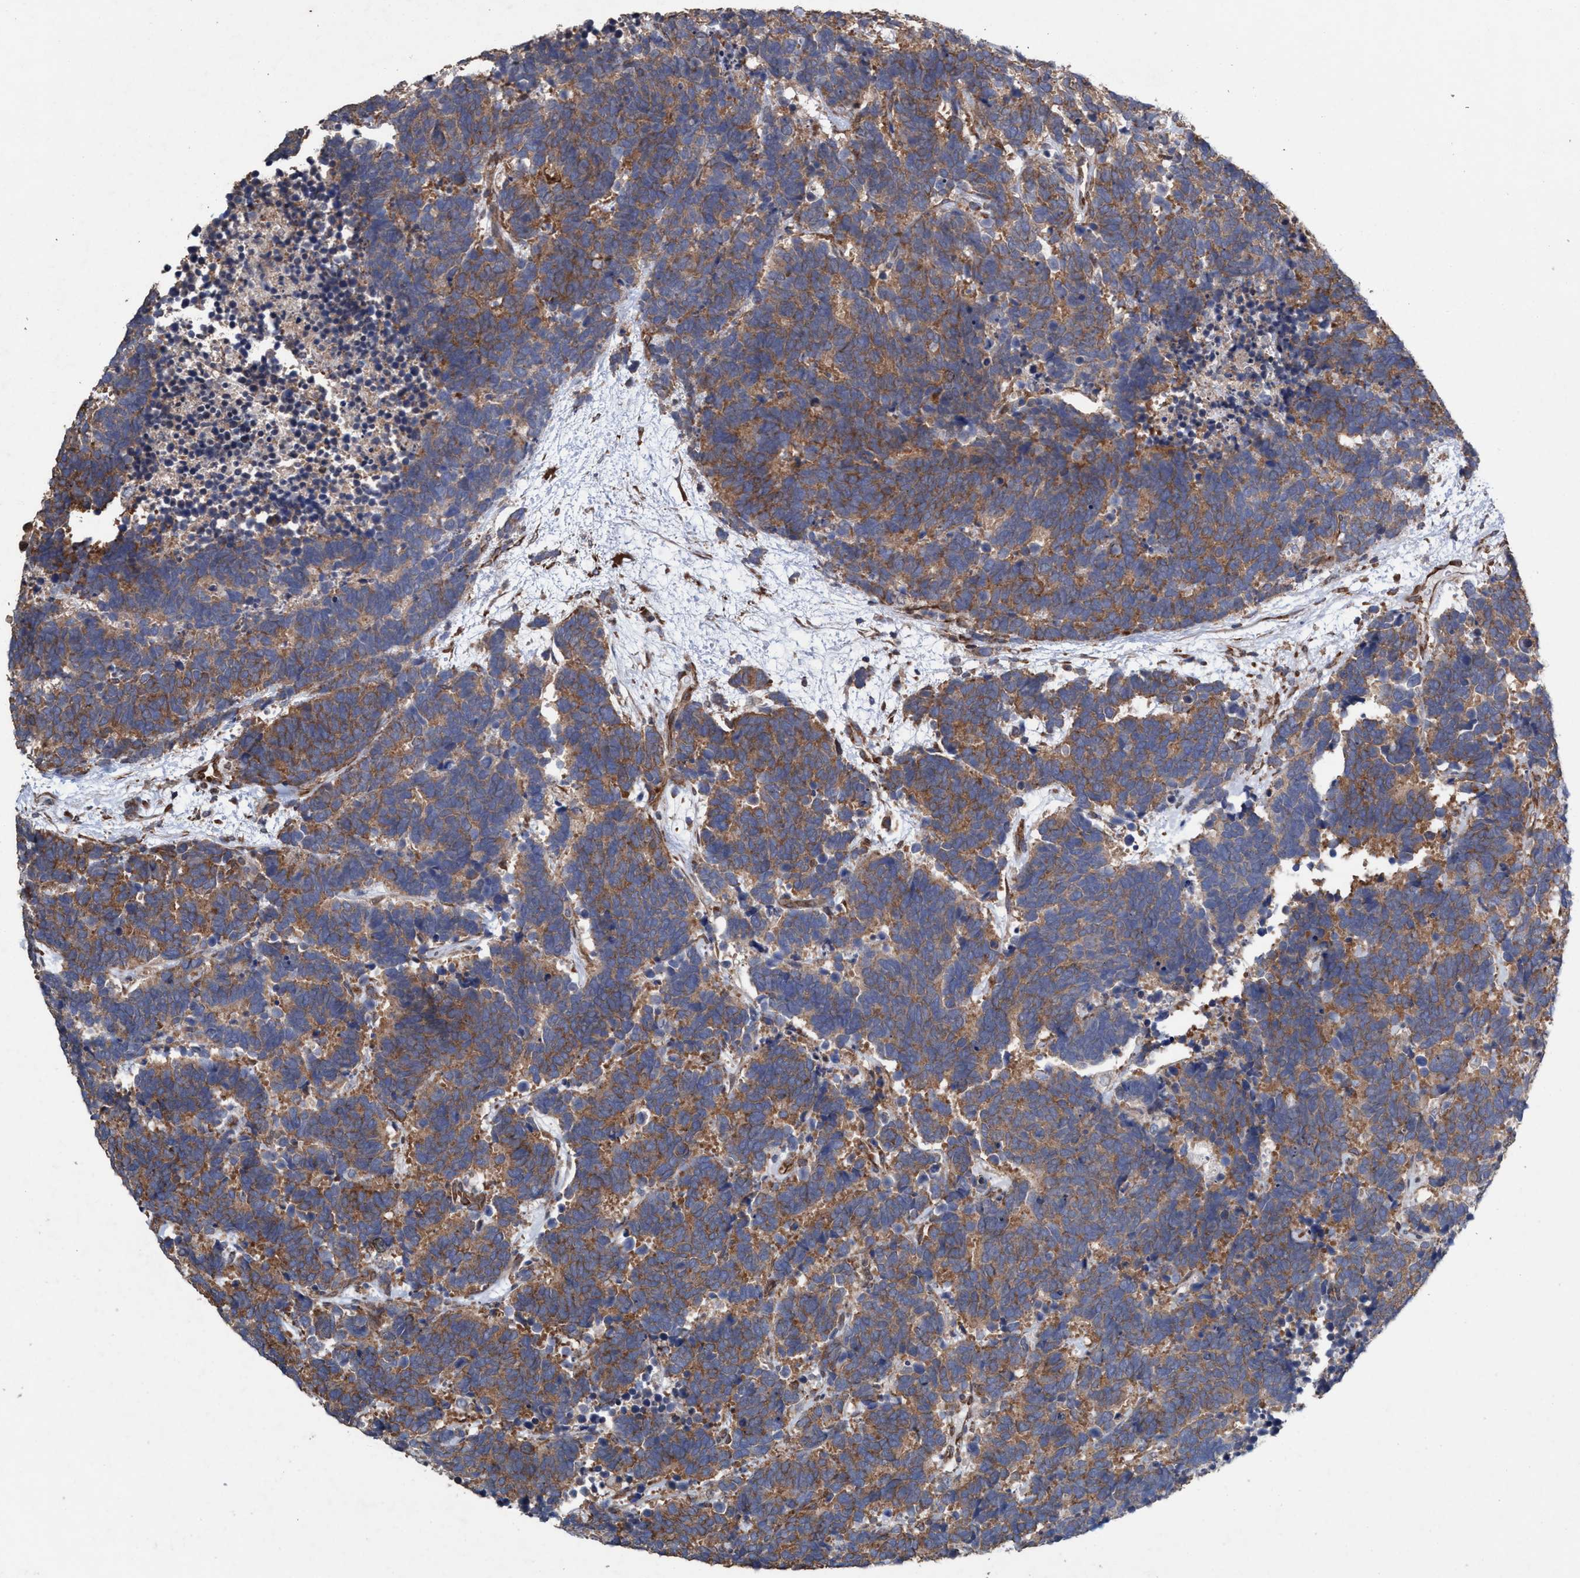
{"staining": {"intensity": "moderate", "quantity": ">75%", "location": "cytoplasmic/membranous"}, "tissue": "carcinoid", "cell_type": "Tumor cells", "image_type": "cancer", "snomed": [{"axis": "morphology", "description": "Carcinoma, NOS"}, {"axis": "morphology", "description": "Carcinoid, malignant, NOS"}, {"axis": "topography", "description": "Urinary bladder"}], "caption": "Immunohistochemistry image of human carcinoid stained for a protein (brown), which reveals medium levels of moderate cytoplasmic/membranous staining in approximately >75% of tumor cells.", "gene": "METAP2", "patient": {"sex": "male", "age": 57}}